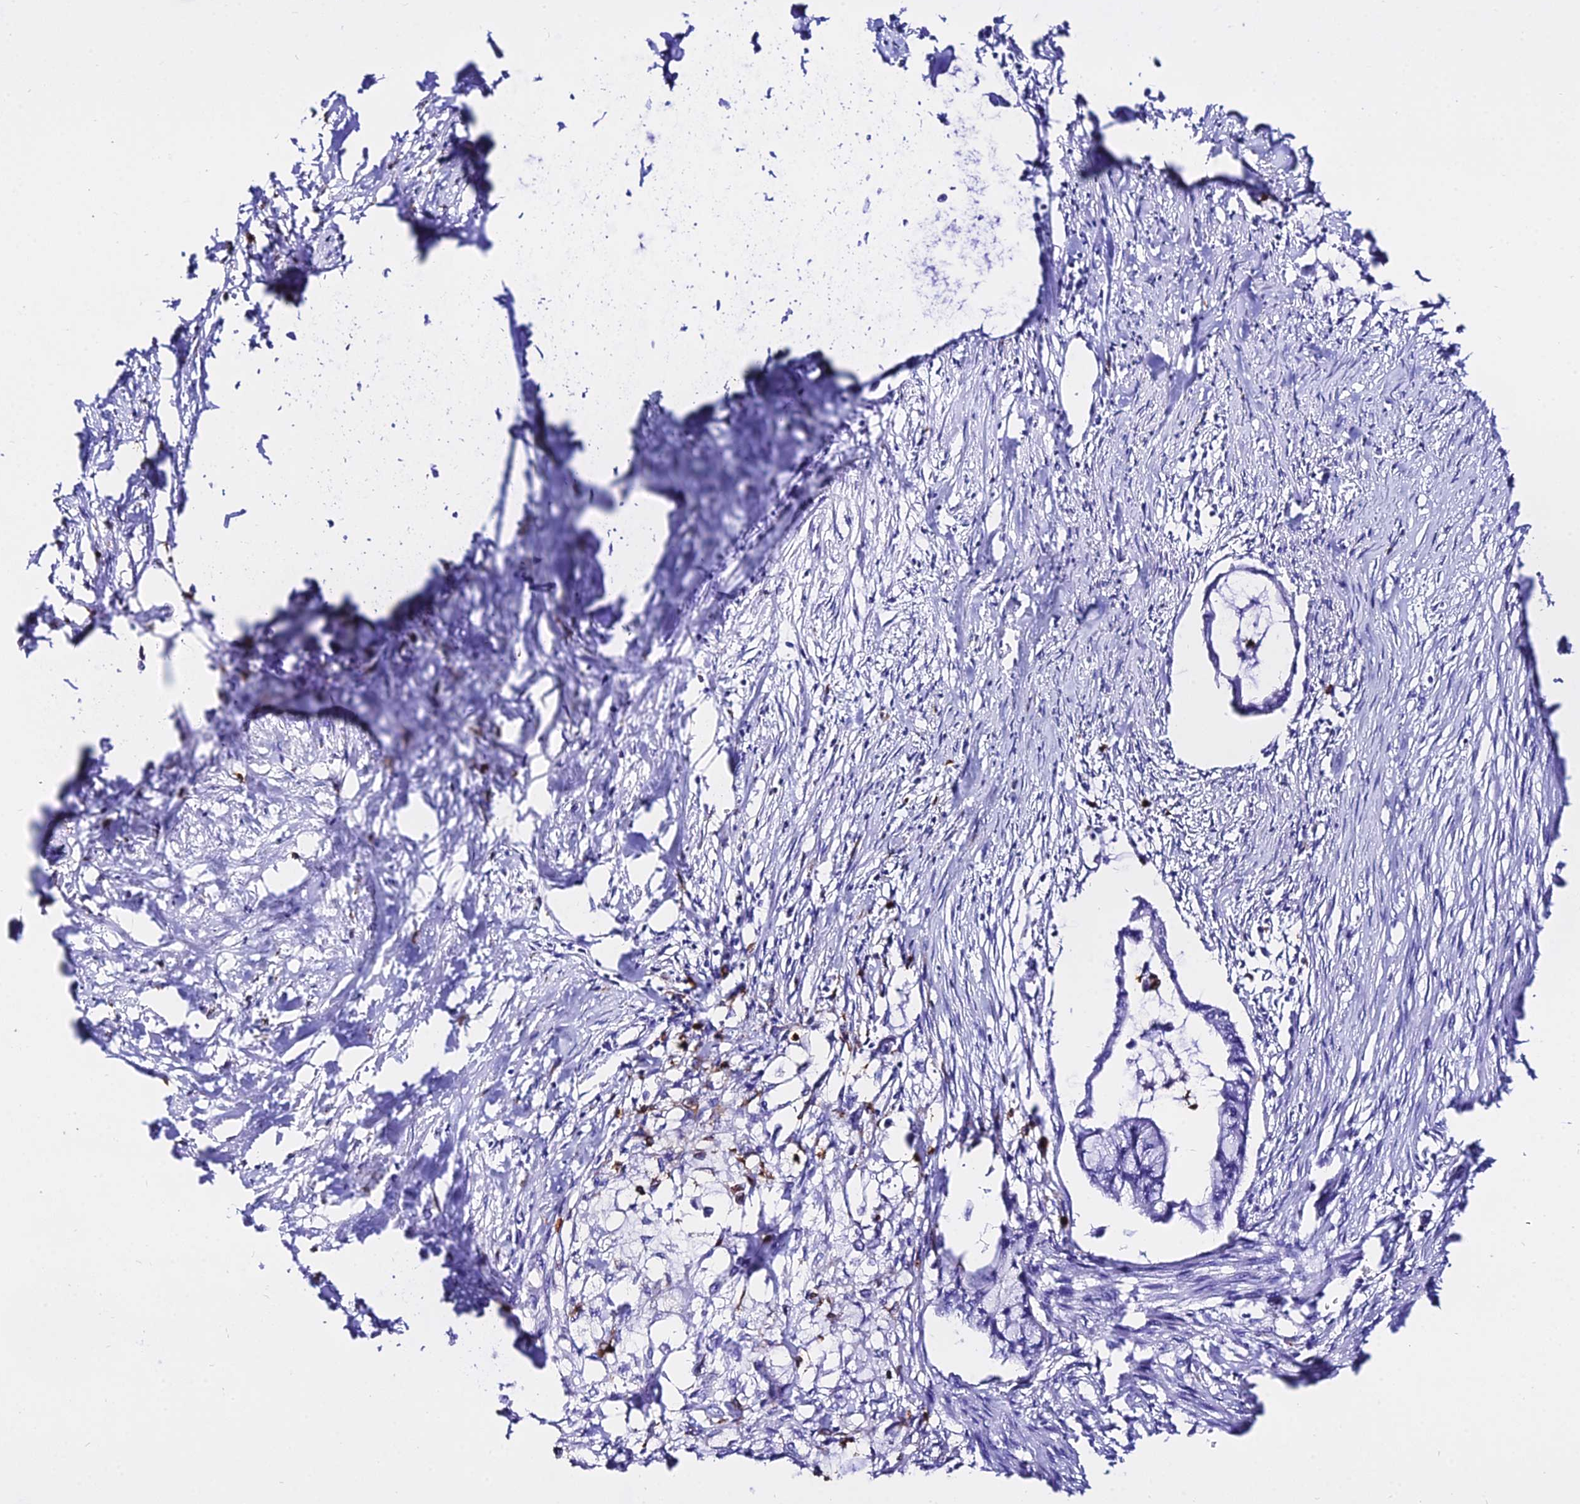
{"staining": {"intensity": "negative", "quantity": "none", "location": "none"}, "tissue": "pancreatic cancer", "cell_type": "Tumor cells", "image_type": "cancer", "snomed": [{"axis": "morphology", "description": "Adenocarcinoma, NOS"}, {"axis": "topography", "description": "Pancreas"}], "caption": "Pancreatic cancer (adenocarcinoma) was stained to show a protein in brown. There is no significant expression in tumor cells.", "gene": "MCM10", "patient": {"sex": "male", "age": 48}}